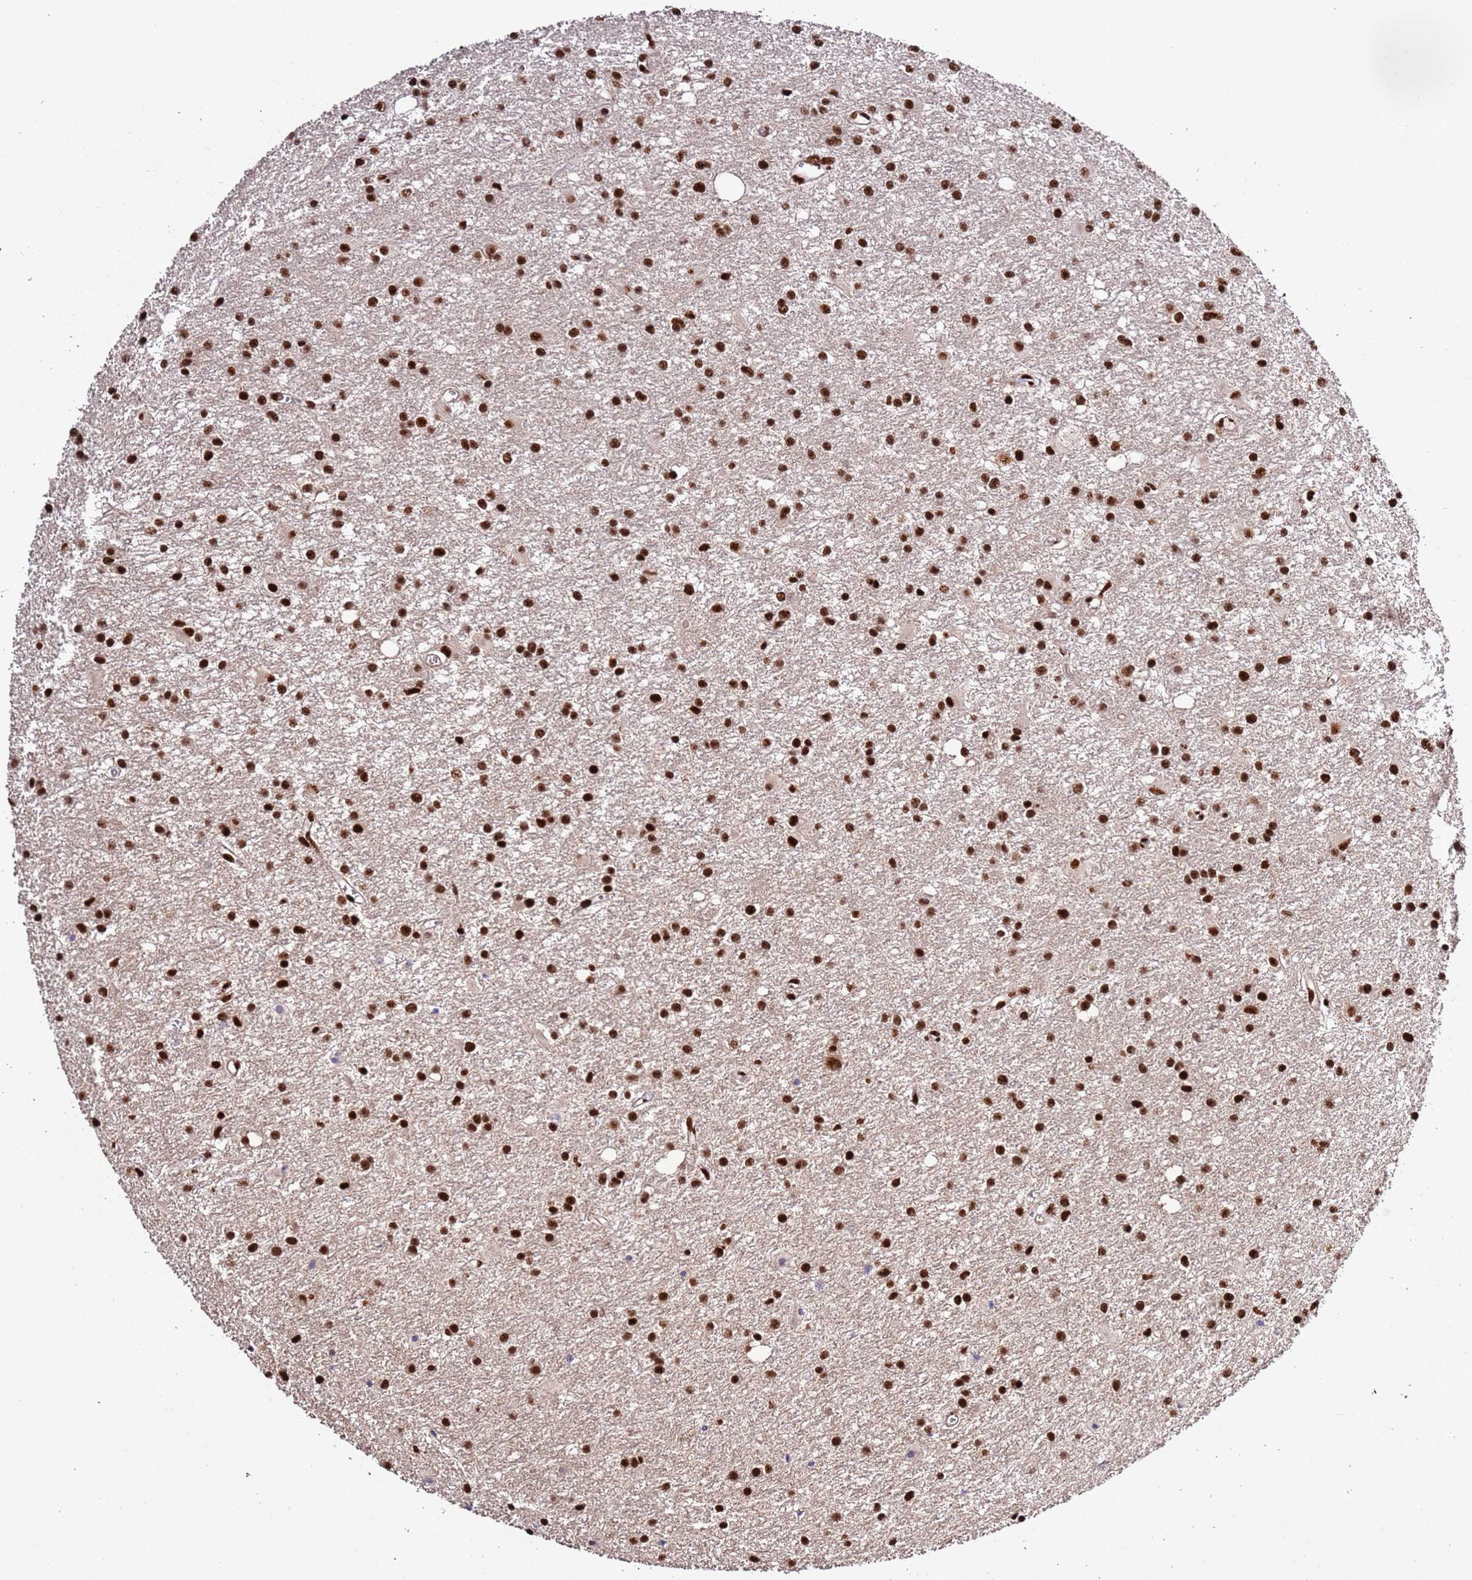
{"staining": {"intensity": "strong", "quantity": ">75%", "location": "nuclear"}, "tissue": "glioma", "cell_type": "Tumor cells", "image_type": "cancer", "snomed": [{"axis": "morphology", "description": "Glioma, malignant, High grade"}, {"axis": "topography", "description": "Brain"}], "caption": "Immunohistochemistry (IHC) micrograph of human glioma stained for a protein (brown), which demonstrates high levels of strong nuclear positivity in approximately >75% of tumor cells.", "gene": "C6orf226", "patient": {"sex": "female", "age": 50}}